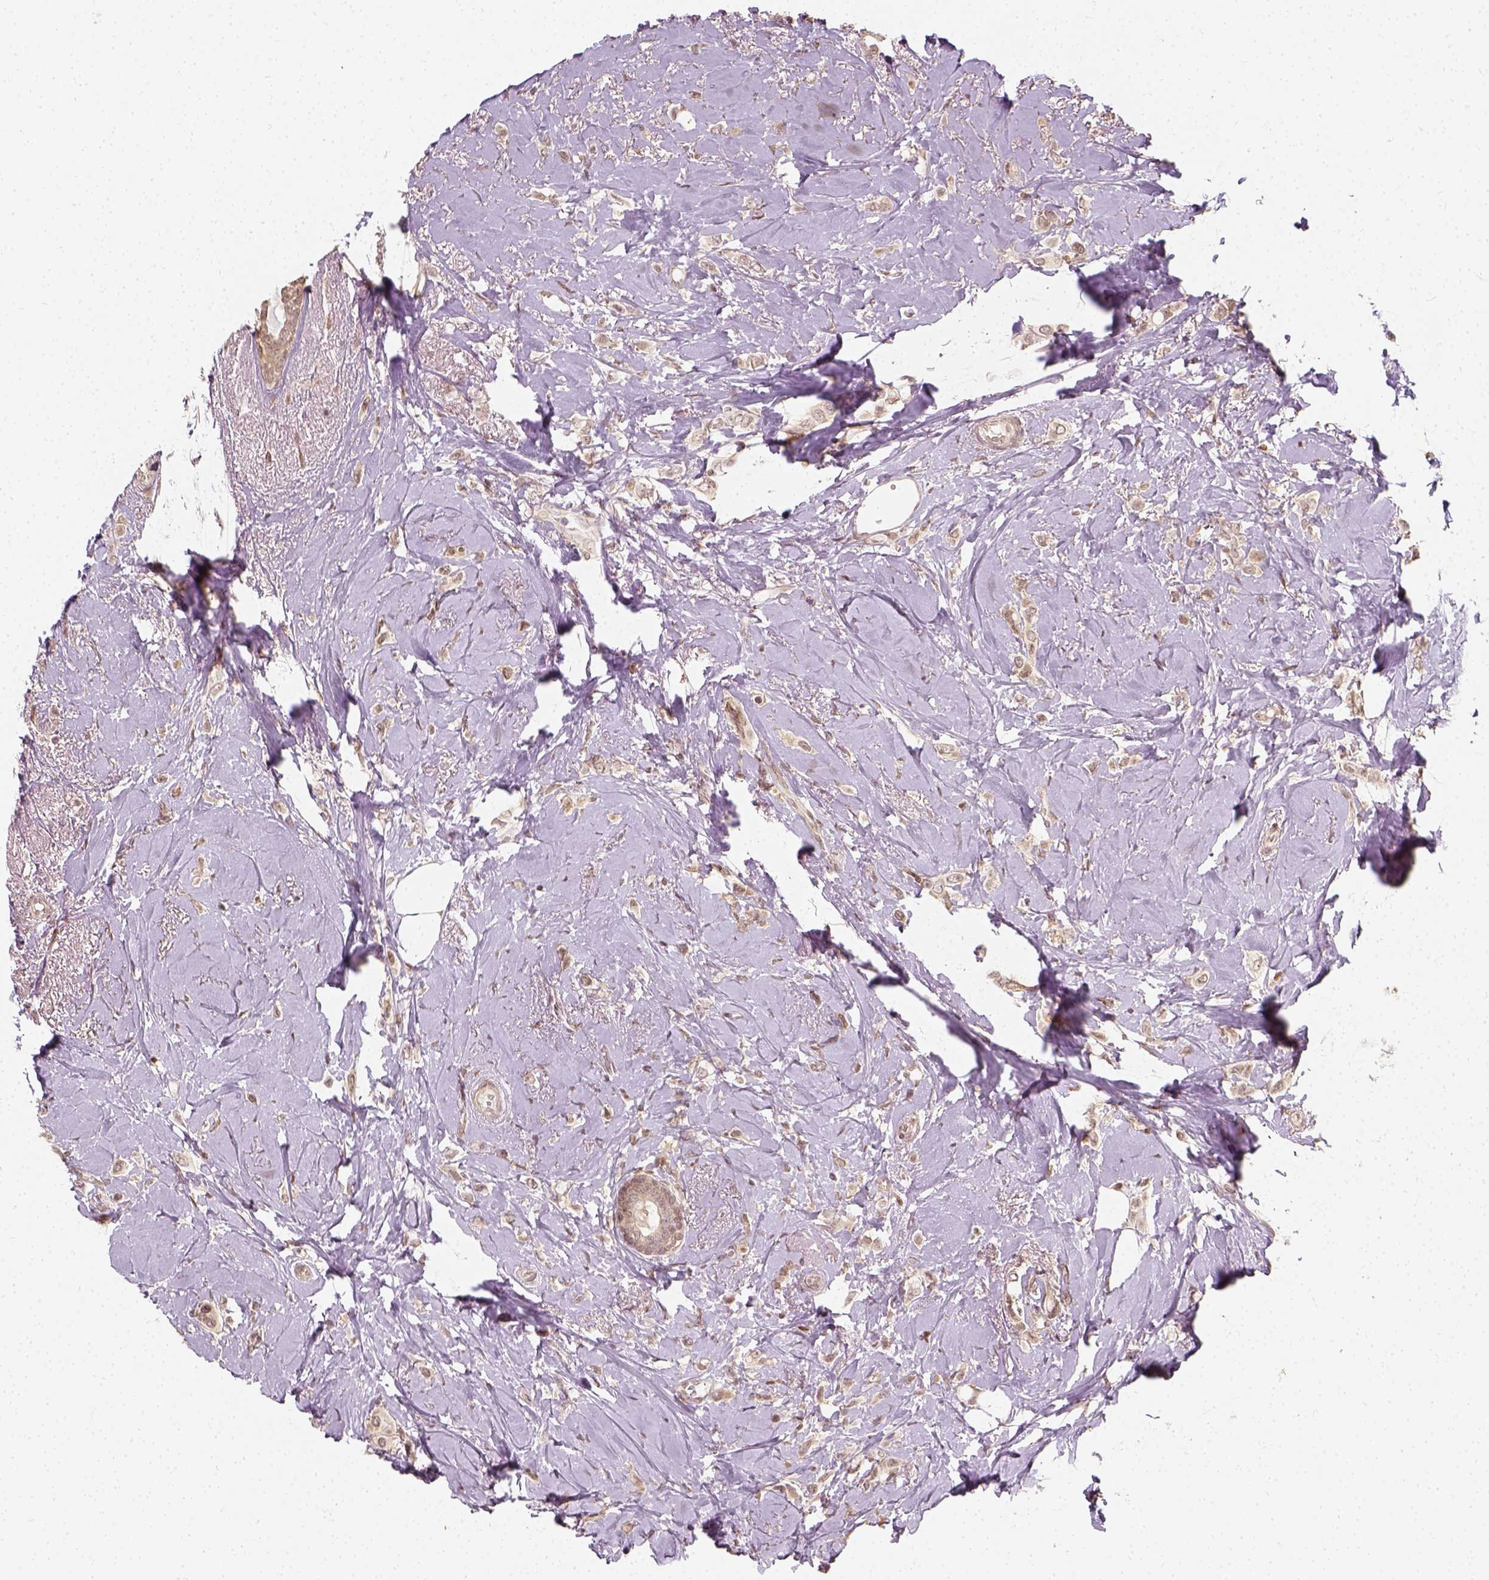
{"staining": {"intensity": "weak", "quantity": ">75%", "location": "nuclear"}, "tissue": "breast cancer", "cell_type": "Tumor cells", "image_type": "cancer", "snomed": [{"axis": "morphology", "description": "Lobular carcinoma"}, {"axis": "topography", "description": "Breast"}], "caption": "Approximately >75% of tumor cells in breast cancer demonstrate weak nuclear protein positivity as visualized by brown immunohistochemical staining.", "gene": "ZMAT3", "patient": {"sex": "female", "age": 66}}